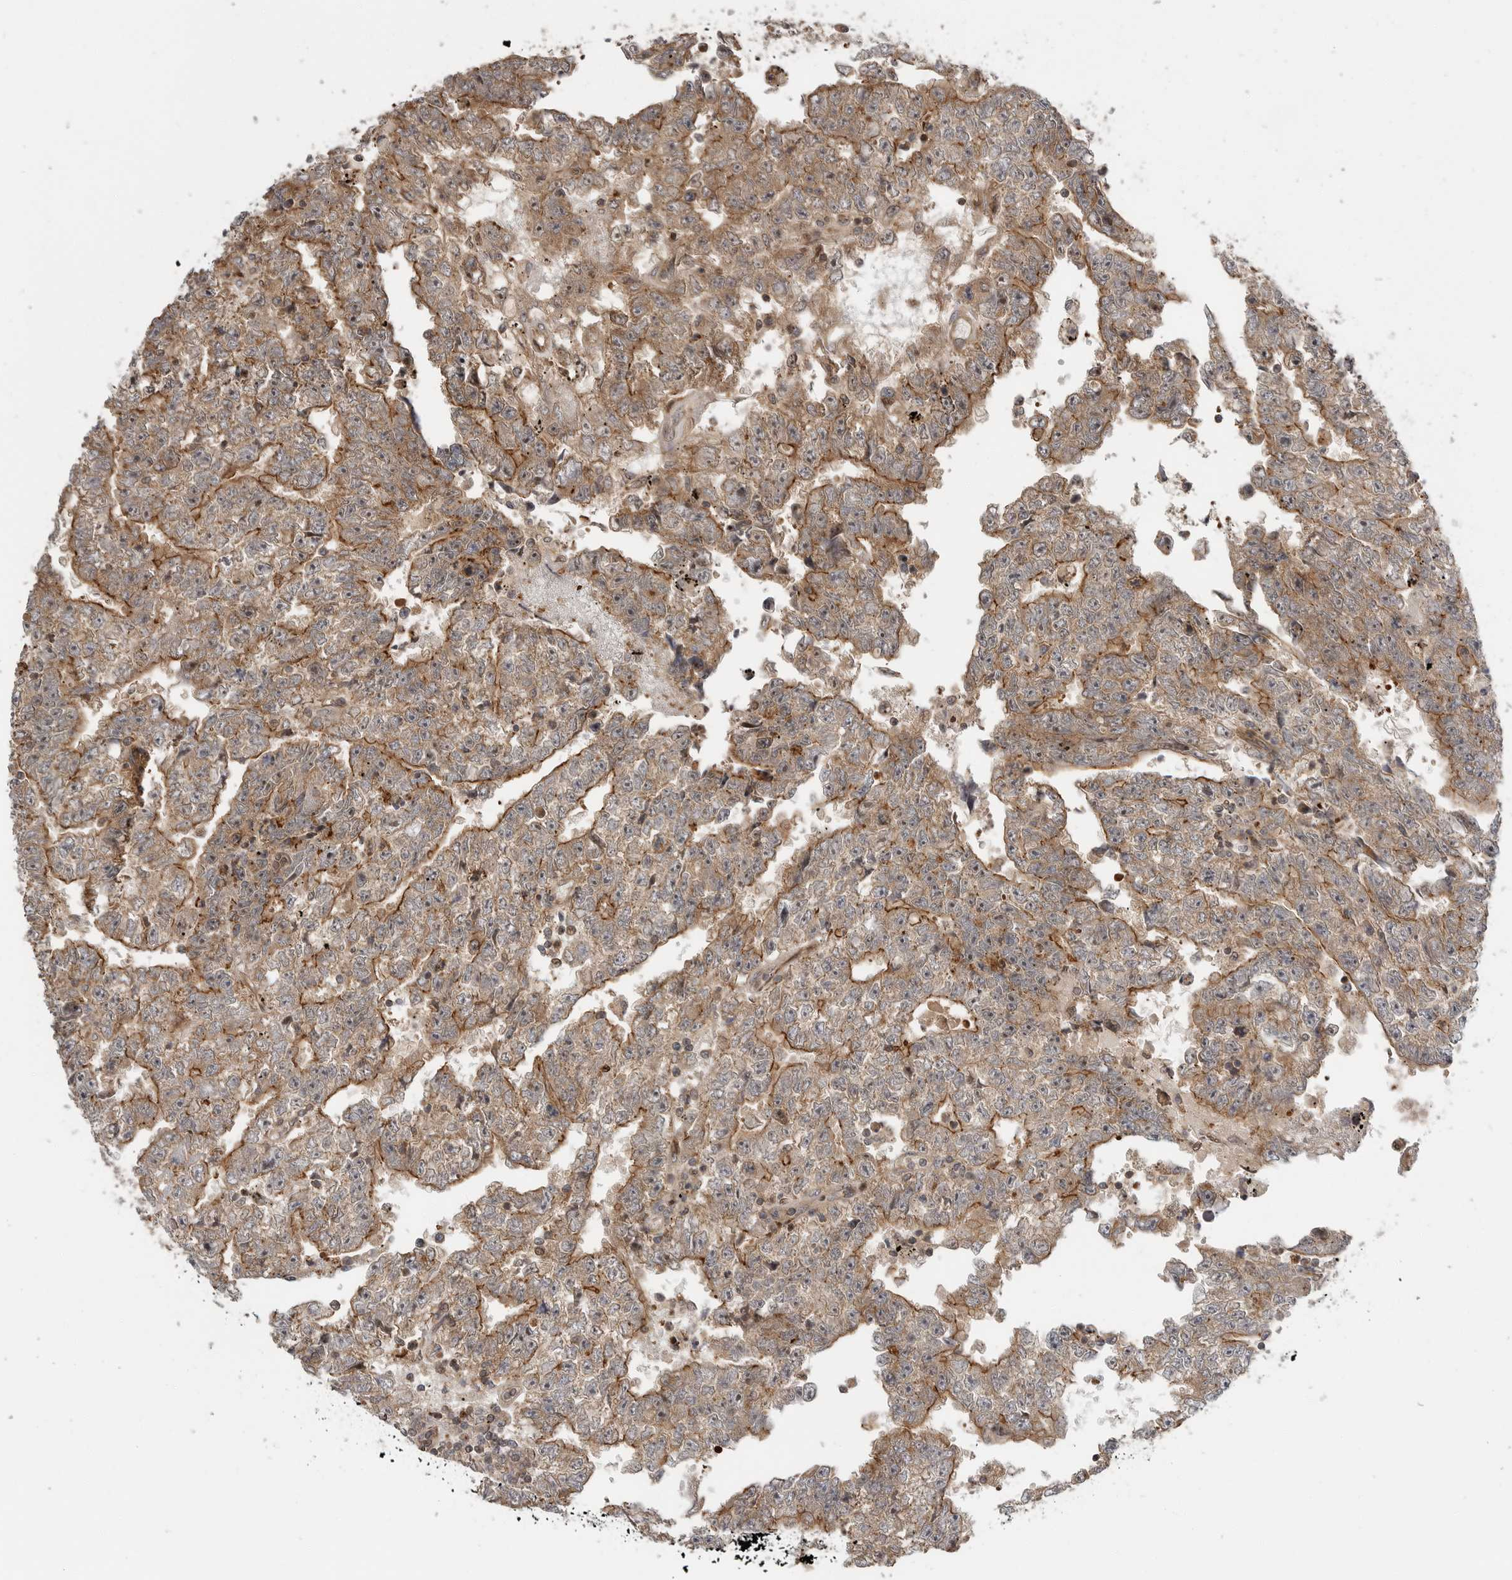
{"staining": {"intensity": "moderate", "quantity": "25%-75%", "location": "cytoplasmic/membranous"}, "tissue": "testis cancer", "cell_type": "Tumor cells", "image_type": "cancer", "snomed": [{"axis": "morphology", "description": "Carcinoma, Embryonal, NOS"}, {"axis": "topography", "description": "Testis"}], "caption": "Immunohistochemical staining of embryonal carcinoma (testis) exhibits medium levels of moderate cytoplasmic/membranous protein expression in about 25%-75% of tumor cells.", "gene": "STRAP", "patient": {"sex": "male", "age": 25}}